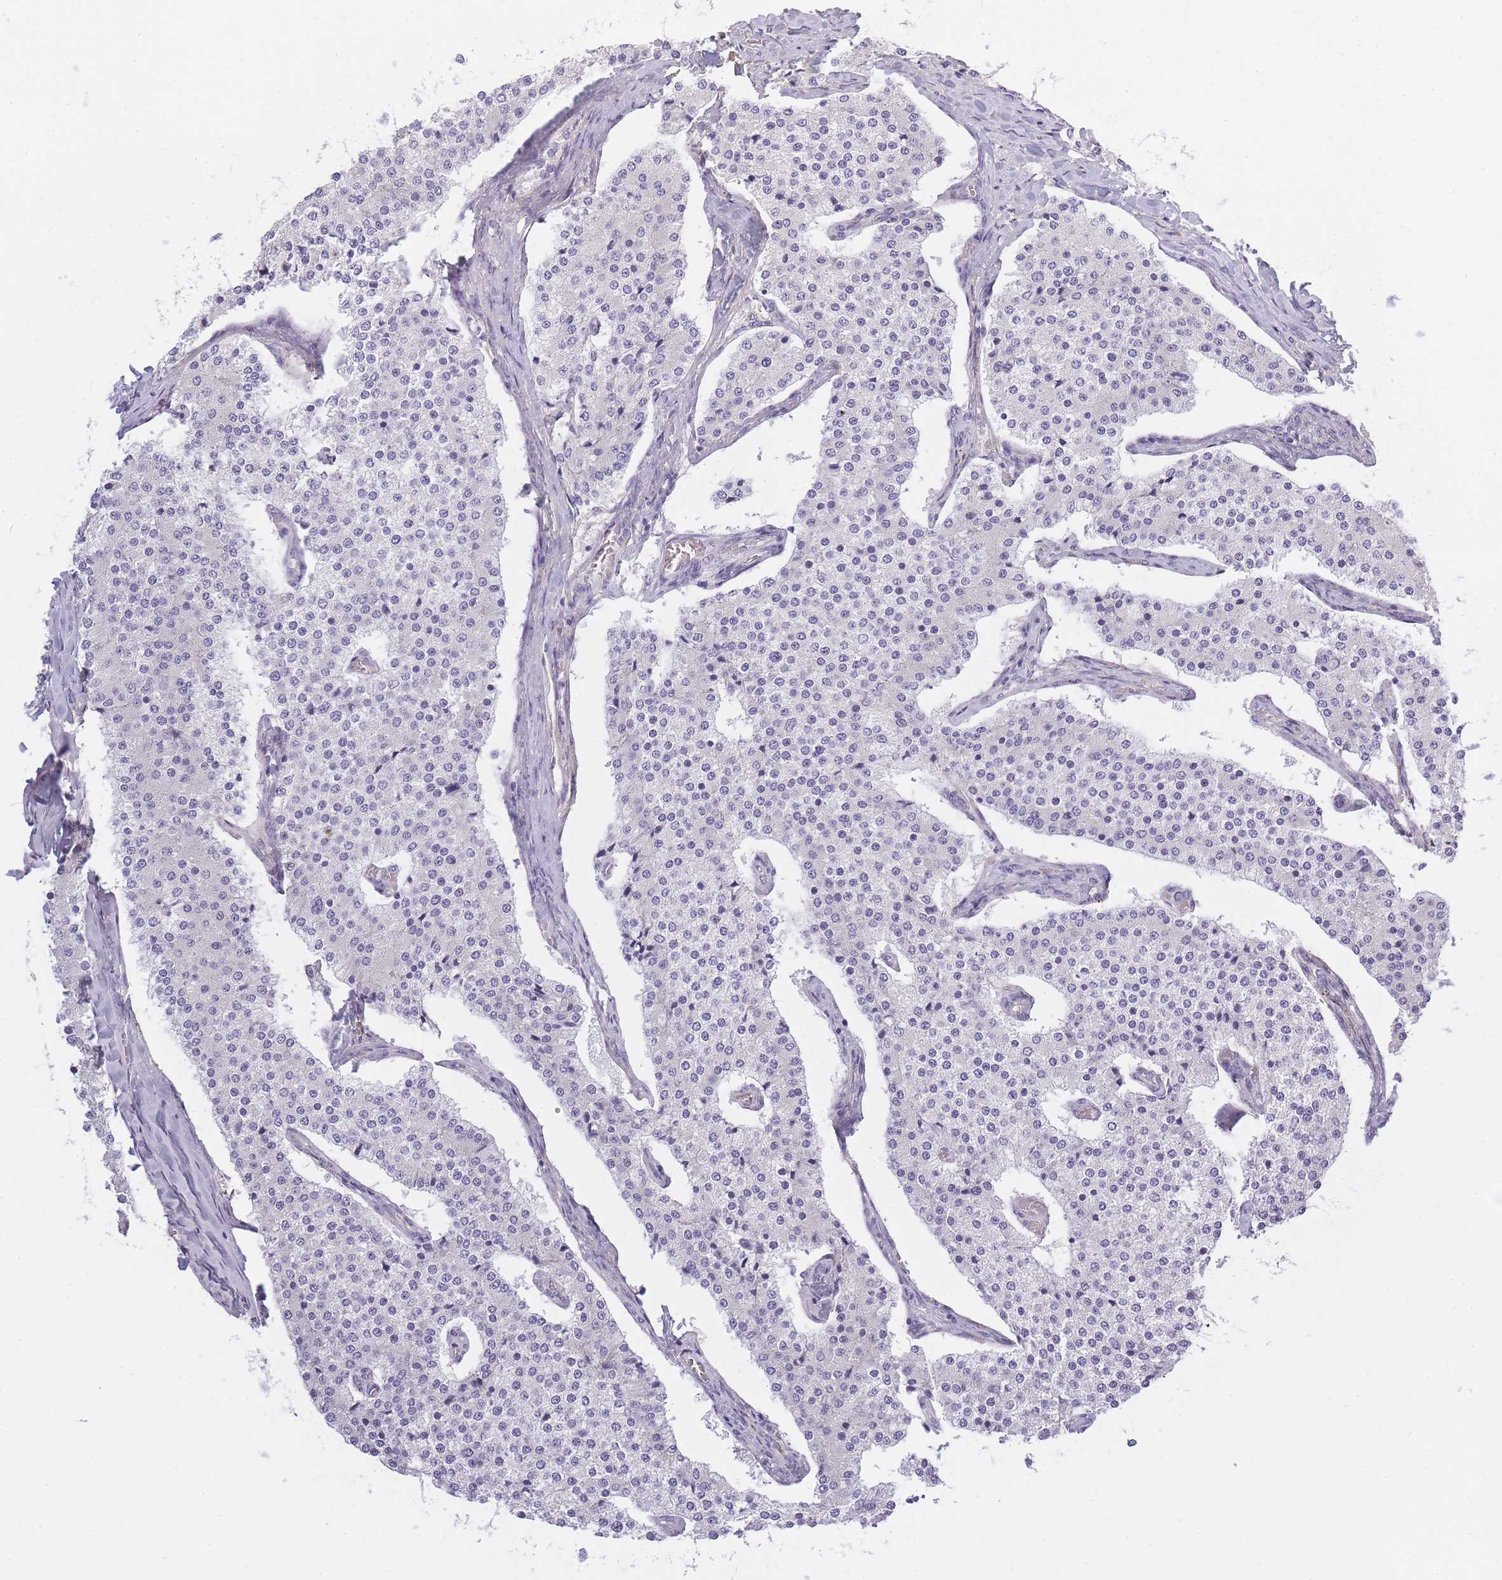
{"staining": {"intensity": "negative", "quantity": "none", "location": "none"}, "tissue": "carcinoid", "cell_type": "Tumor cells", "image_type": "cancer", "snomed": [{"axis": "morphology", "description": "Carcinoid, malignant, NOS"}, {"axis": "topography", "description": "Colon"}], "caption": "Protein analysis of carcinoid (malignant) demonstrates no significant positivity in tumor cells.", "gene": "AP3M2", "patient": {"sex": "female", "age": 52}}